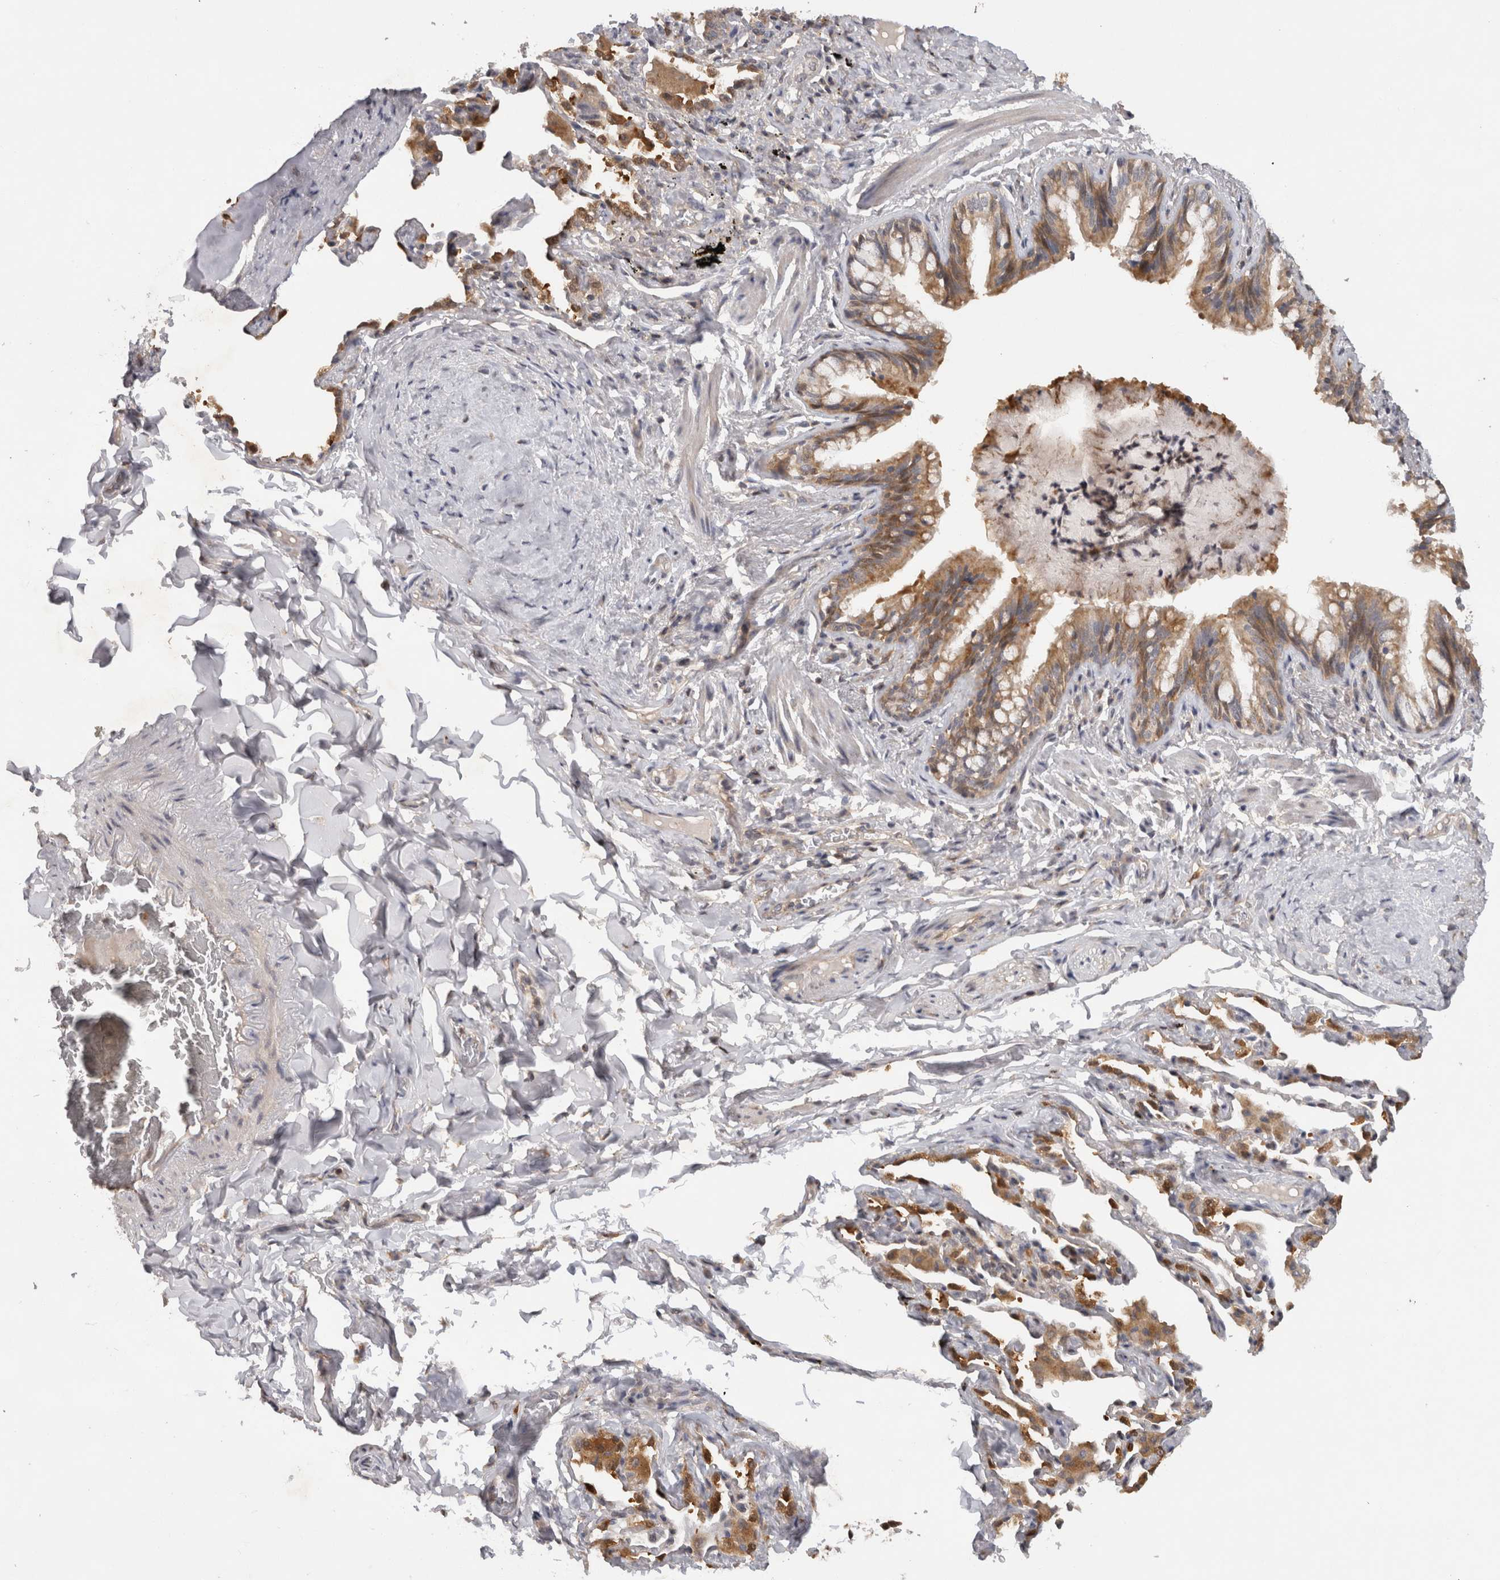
{"staining": {"intensity": "moderate", "quantity": ">75%", "location": "cytoplasmic/membranous"}, "tissue": "bronchus", "cell_type": "Respiratory epithelial cells", "image_type": "normal", "snomed": [{"axis": "morphology", "description": "Normal tissue, NOS"}, {"axis": "morphology", "description": "Inflammation, NOS"}, {"axis": "topography", "description": "Bronchus"}, {"axis": "topography", "description": "Lung"}], "caption": "Immunohistochemical staining of normal human bronchus demonstrates moderate cytoplasmic/membranous protein expression in about >75% of respiratory epithelial cells. Nuclei are stained in blue.", "gene": "ACAT2", "patient": {"sex": "female", "age": 46}}